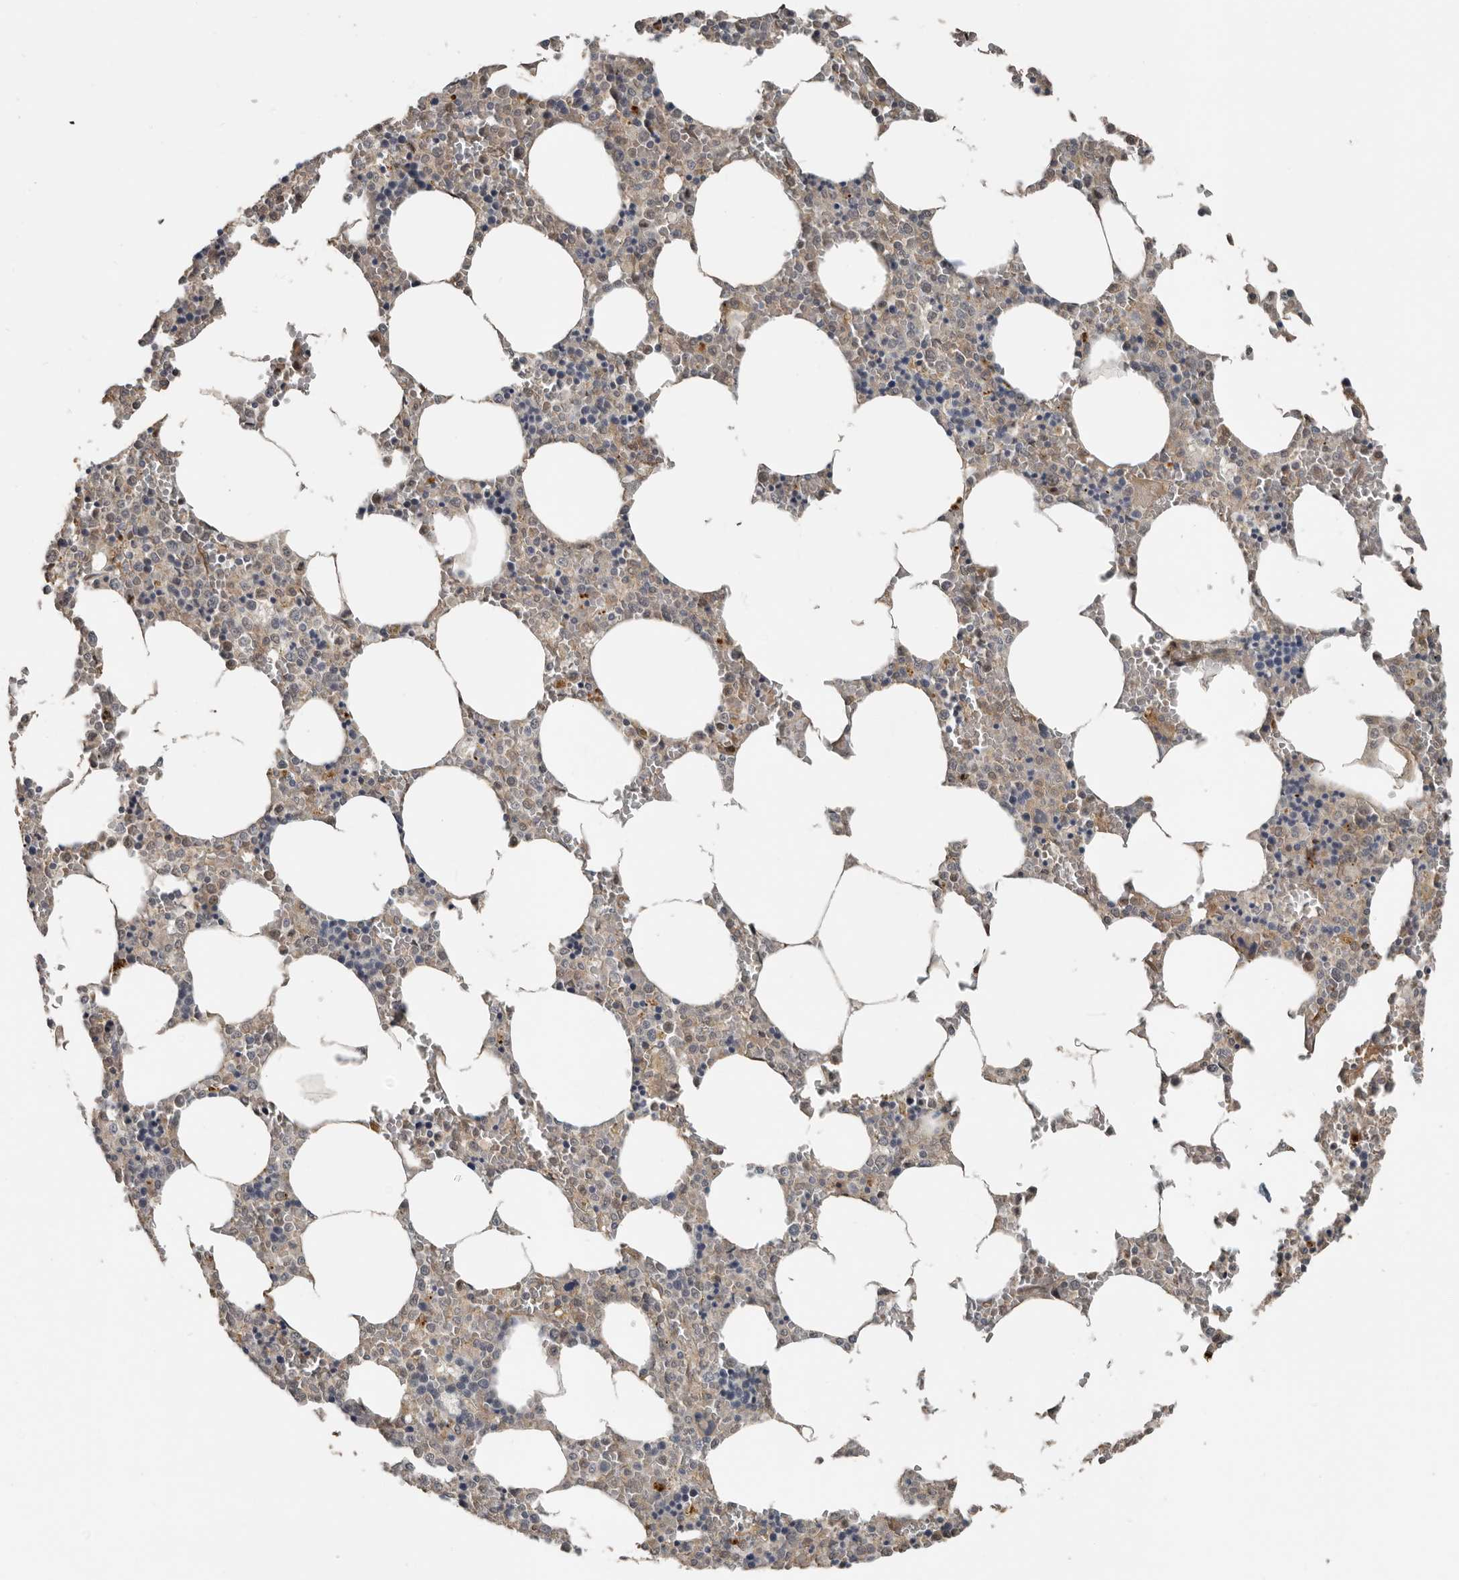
{"staining": {"intensity": "weak", "quantity": "<25%", "location": "nuclear"}, "tissue": "bone marrow", "cell_type": "Hematopoietic cells", "image_type": "normal", "snomed": [{"axis": "morphology", "description": "Normal tissue, NOS"}, {"axis": "topography", "description": "Bone marrow"}], "caption": "High power microscopy photomicrograph of an IHC photomicrograph of normal bone marrow, revealing no significant positivity in hematopoietic cells.", "gene": "YOD1", "patient": {"sex": "male", "age": 70}}